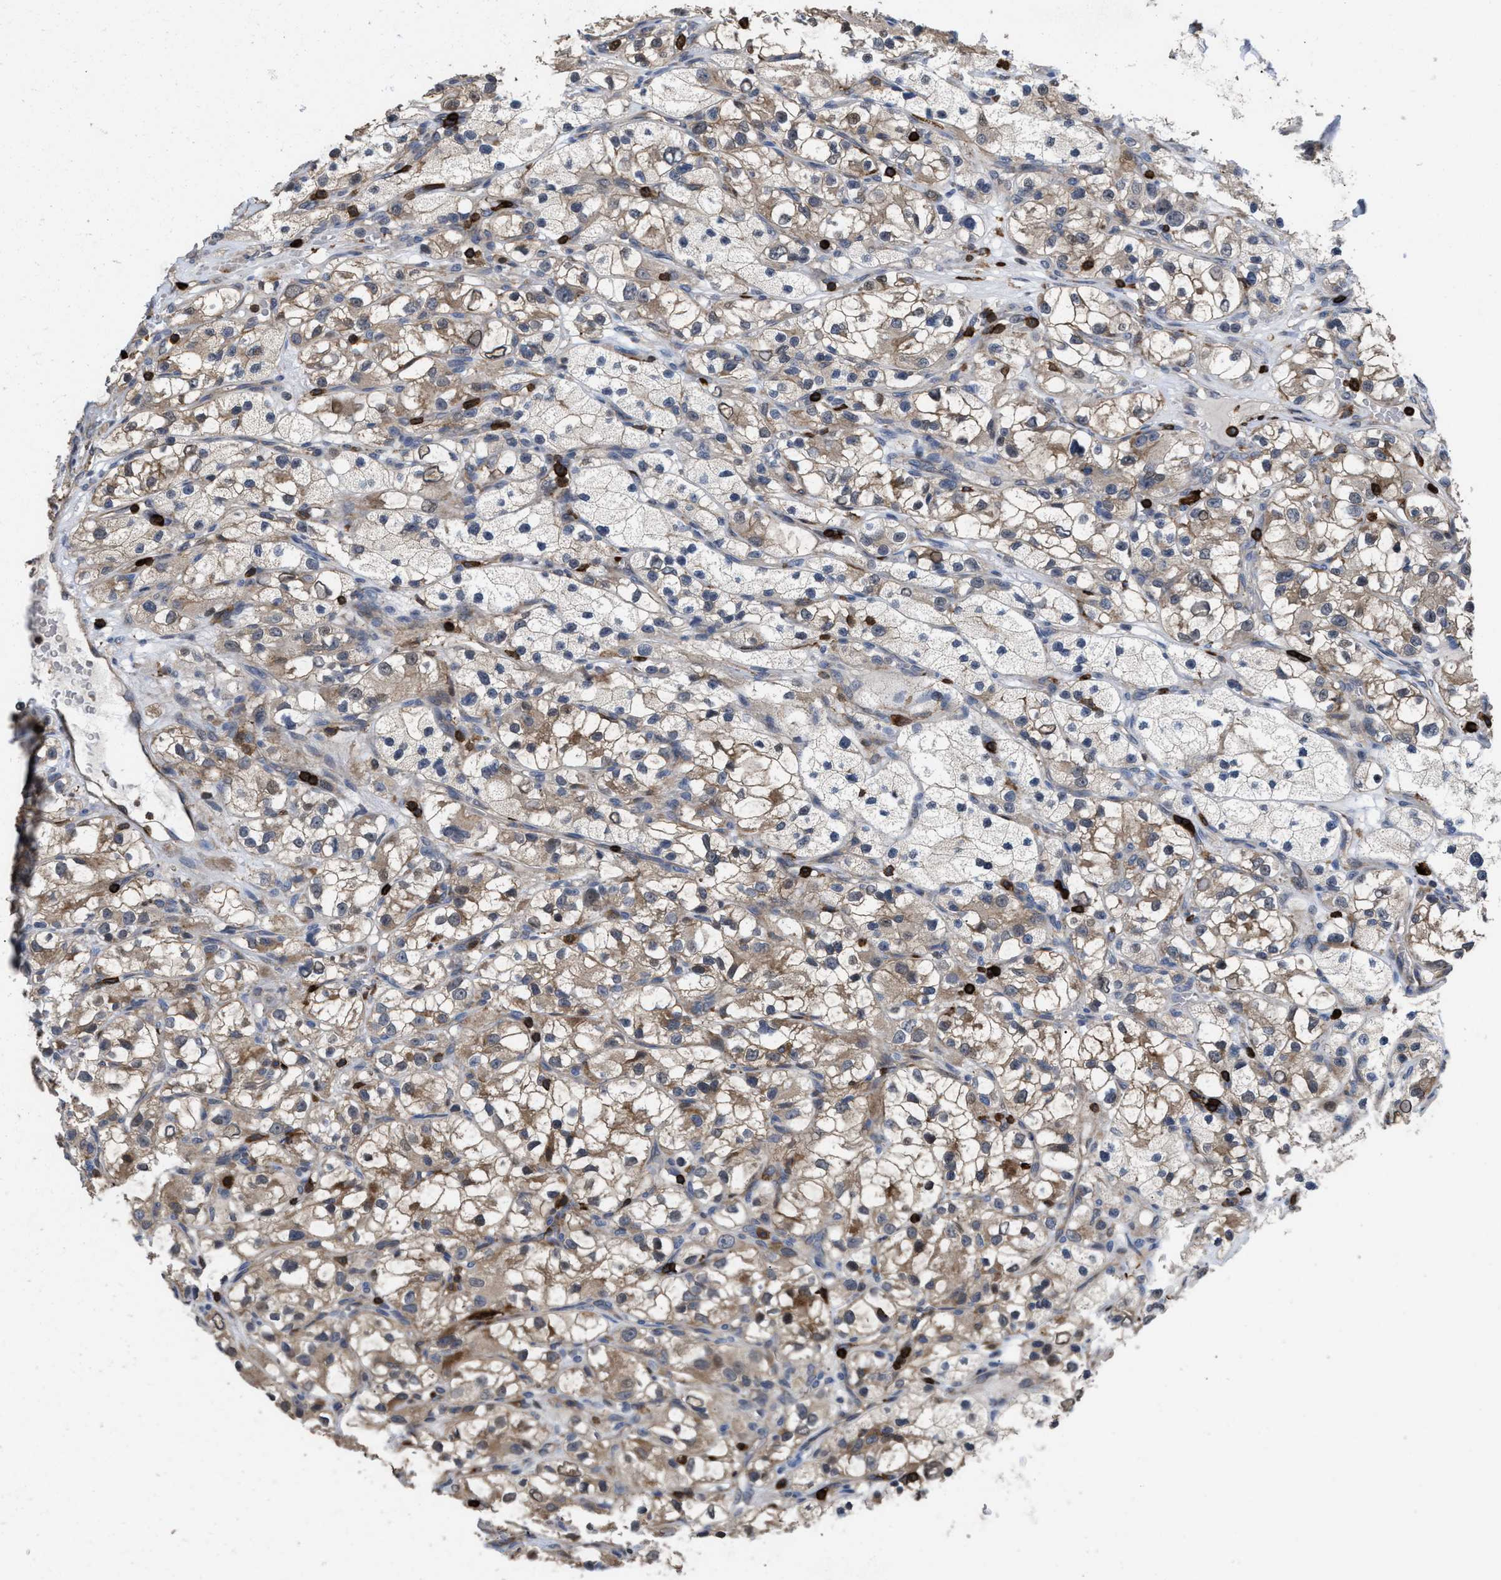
{"staining": {"intensity": "weak", "quantity": "25%-75%", "location": "cytoplasmic/membranous"}, "tissue": "renal cancer", "cell_type": "Tumor cells", "image_type": "cancer", "snomed": [{"axis": "morphology", "description": "Adenocarcinoma, NOS"}, {"axis": "topography", "description": "Kidney"}], "caption": "Immunohistochemical staining of human renal cancer (adenocarcinoma) displays low levels of weak cytoplasmic/membranous protein expression in about 25%-75% of tumor cells. (Brightfield microscopy of DAB IHC at high magnification).", "gene": "PTPRE", "patient": {"sex": "female", "age": 57}}